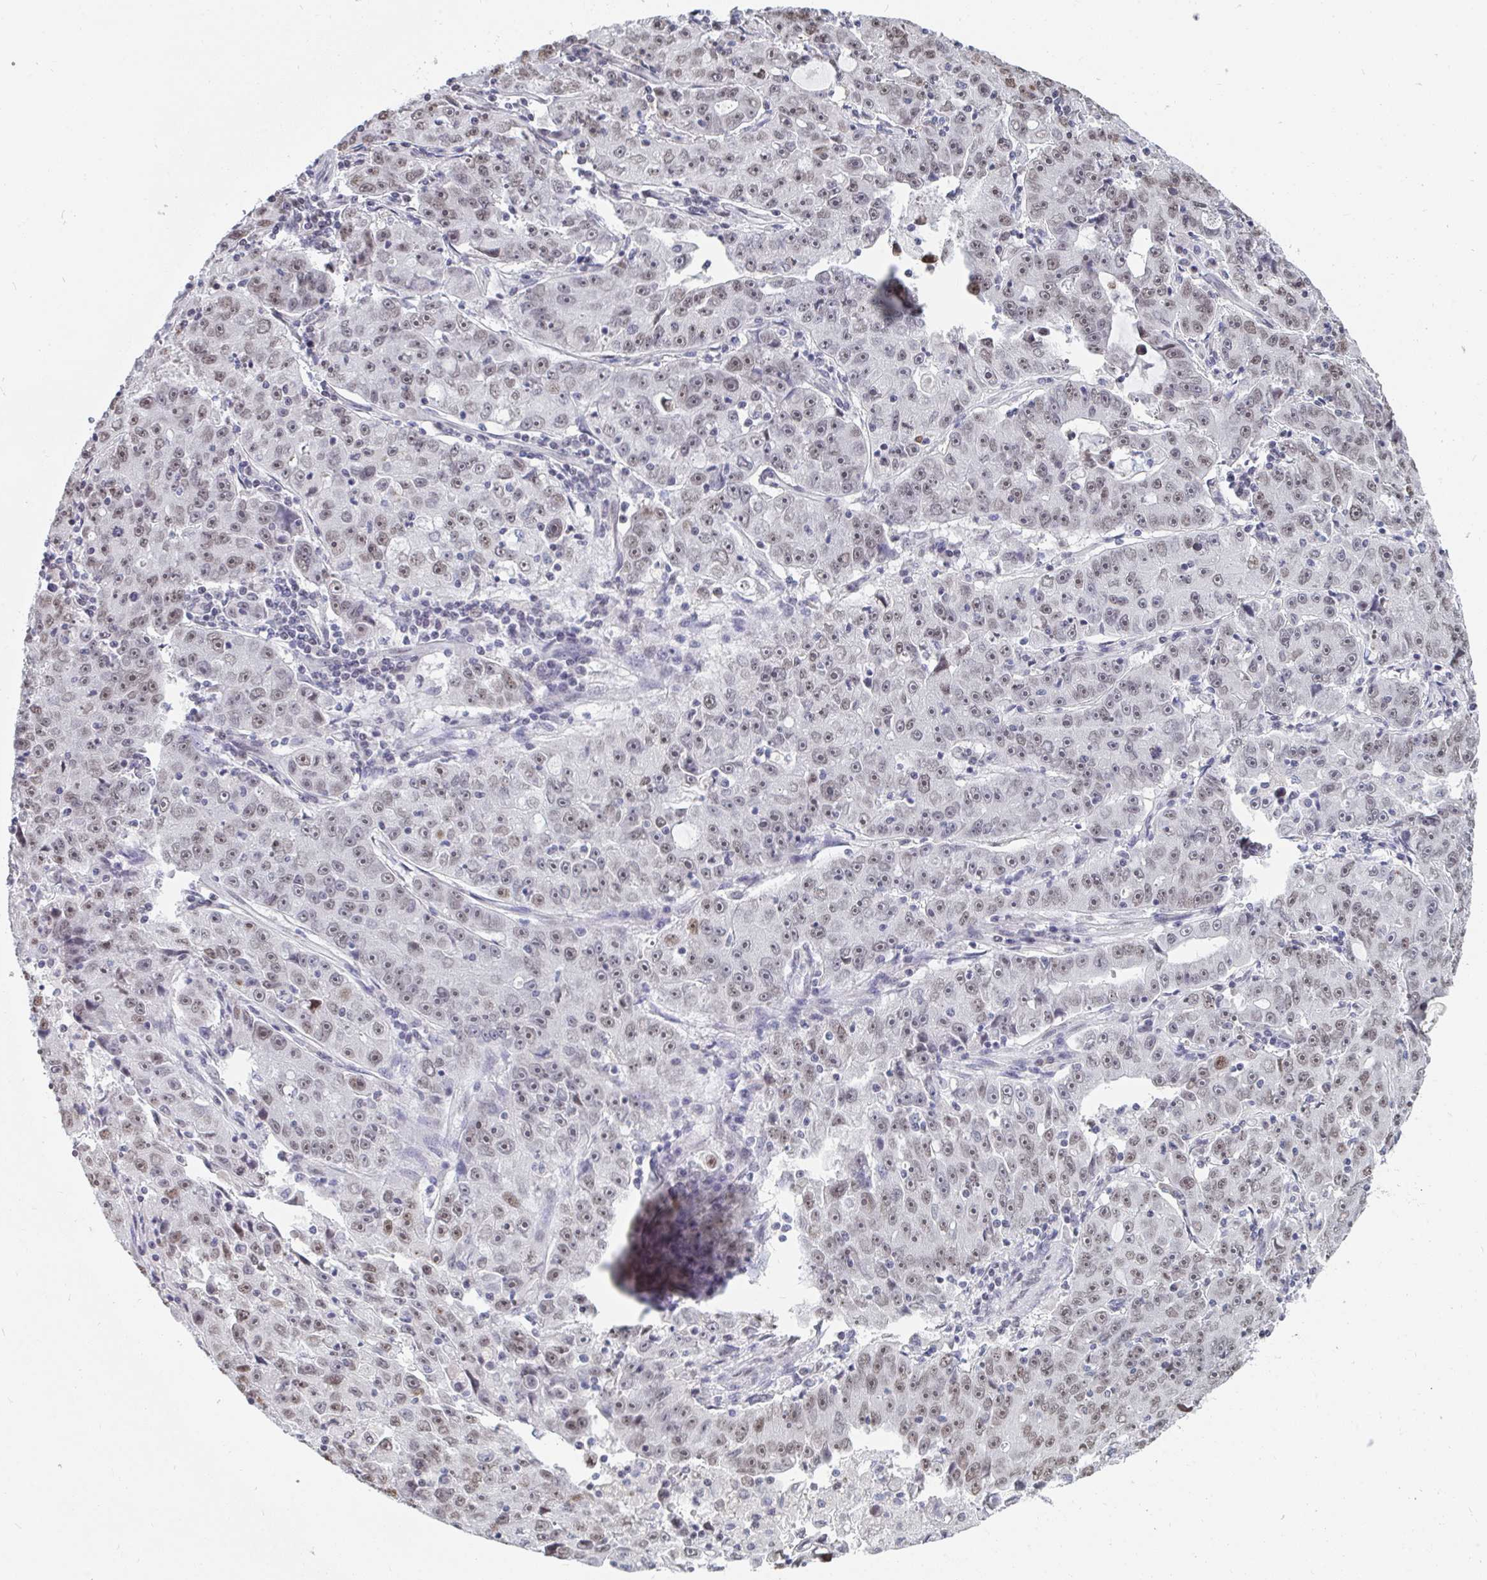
{"staining": {"intensity": "weak", "quantity": ">75%", "location": "nuclear"}, "tissue": "lung cancer", "cell_type": "Tumor cells", "image_type": "cancer", "snomed": [{"axis": "morphology", "description": "Normal morphology"}, {"axis": "morphology", "description": "Adenocarcinoma, NOS"}, {"axis": "topography", "description": "Lymph node"}, {"axis": "topography", "description": "Lung"}], "caption": "The photomicrograph displays a brown stain indicating the presence of a protein in the nuclear of tumor cells in adenocarcinoma (lung).", "gene": "TRIP12", "patient": {"sex": "female", "age": 57}}